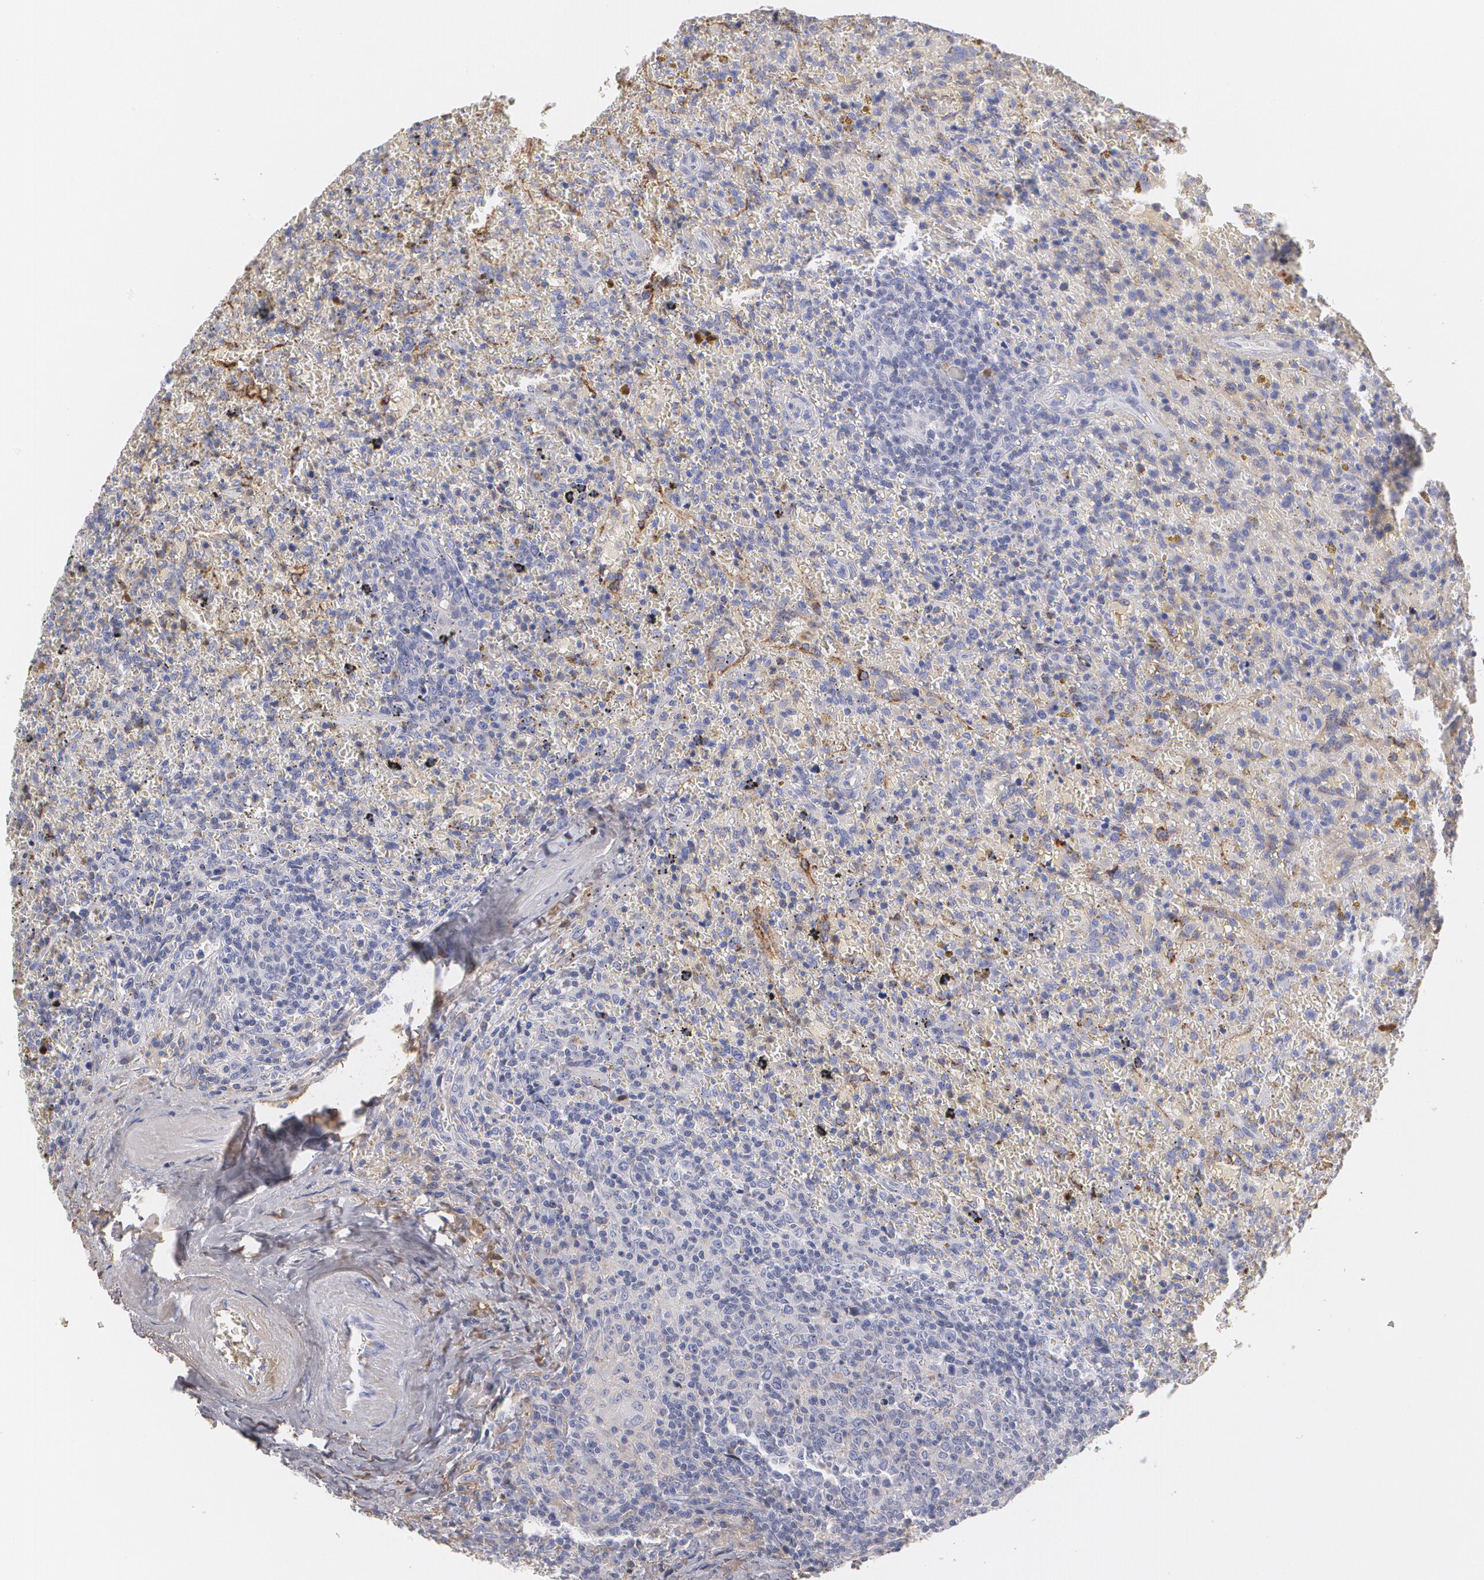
{"staining": {"intensity": "negative", "quantity": "none", "location": "none"}, "tissue": "lymphoma", "cell_type": "Tumor cells", "image_type": "cancer", "snomed": [{"axis": "morphology", "description": "Malignant lymphoma, non-Hodgkin's type, High grade"}, {"axis": "topography", "description": "Spleen"}, {"axis": "topography", "description": "Lymph node"}], "caption": "The IHC micrograph has no significant staining in tumor cells of lymphoma tissue.", "gene": "SERPINA1", "patient": {"sex": "female", "age": 70}}